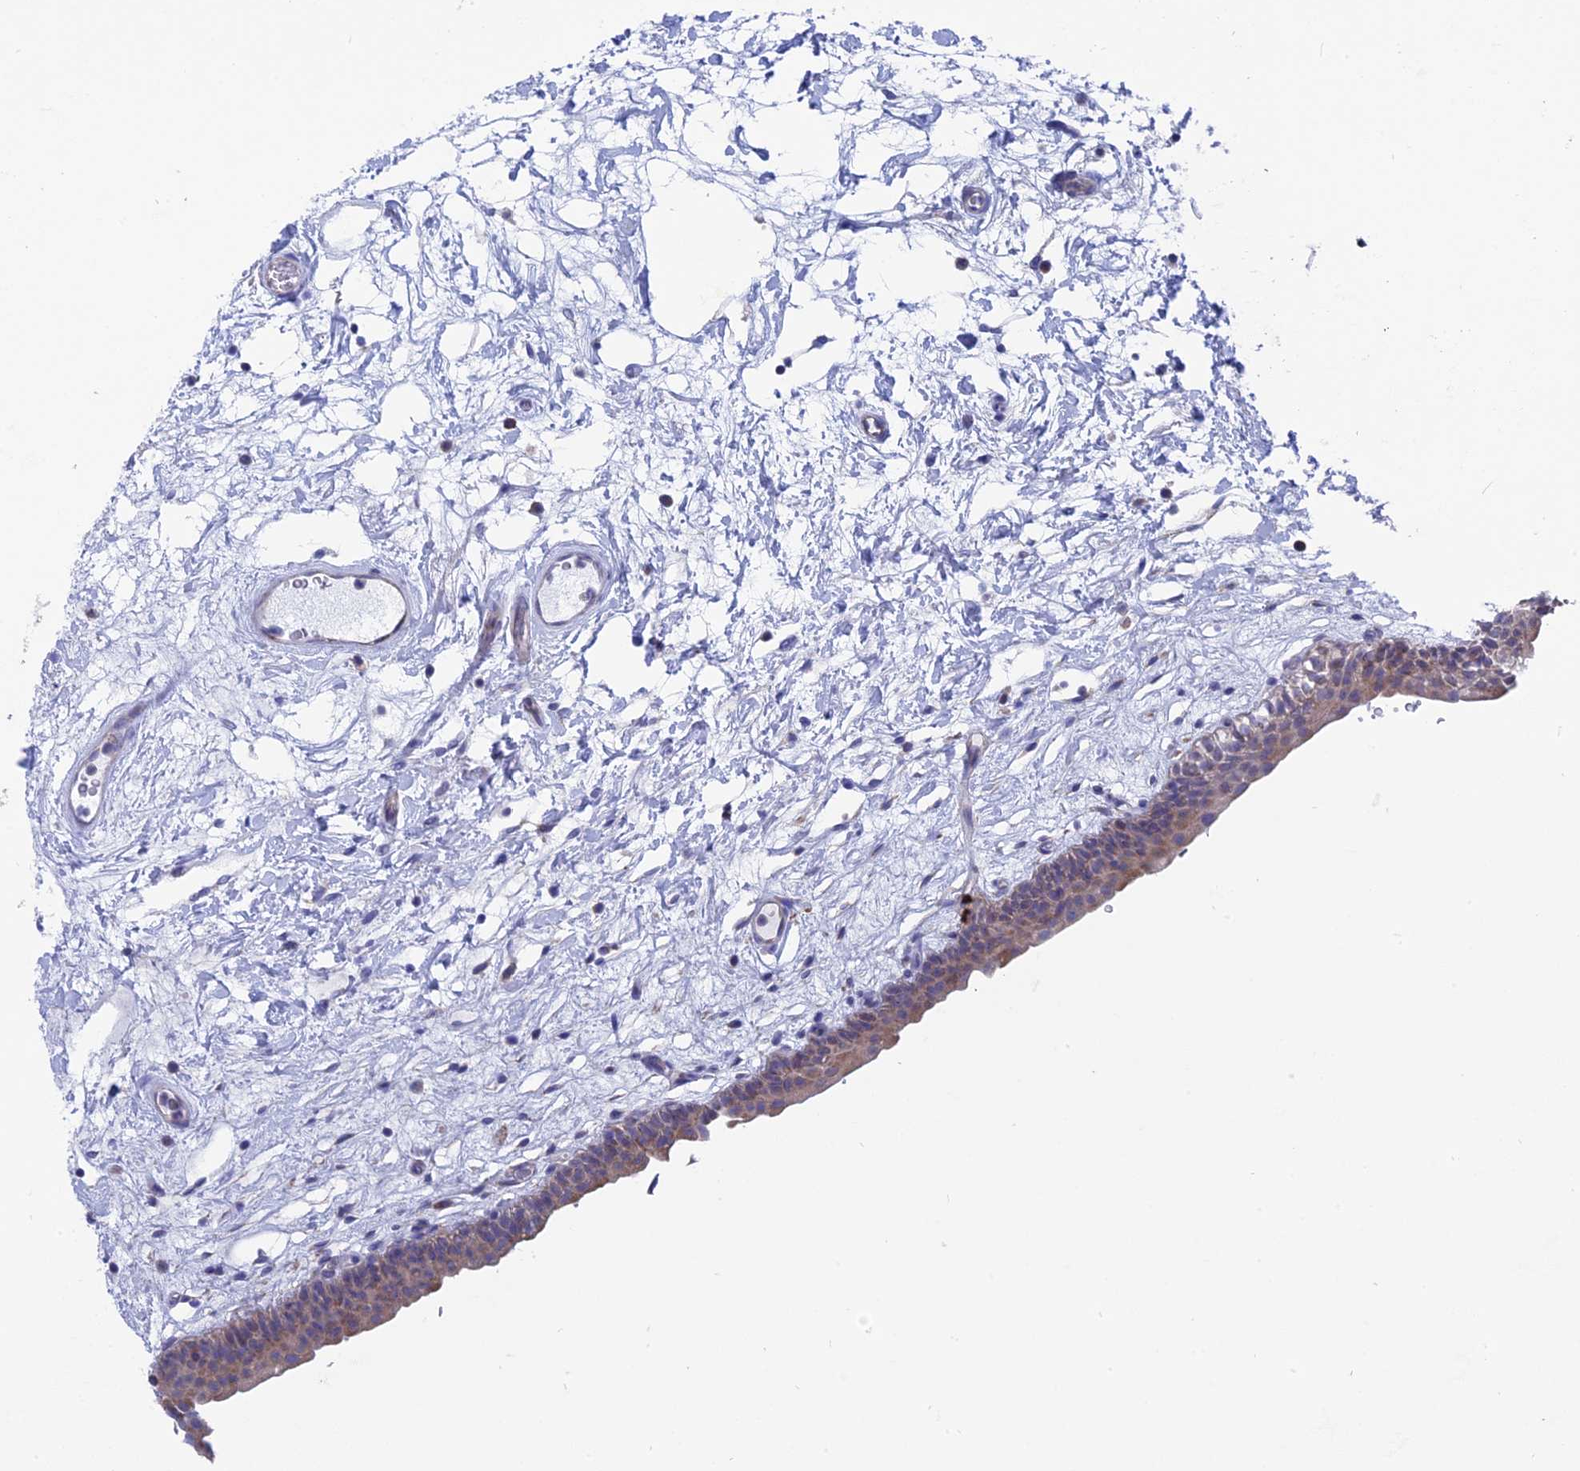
{"staining": {"intensity": "weak", "quantity": "25%-75%", "location": "cytoplasmic/membranous"}, "tissue": "urinary bladder", "cell_type": "Urothelial cells", "image_type": "normal", "snomed": [{"axis": "morphology", "description": "Normal tissue, NOS"}, {"axis": "topography", "description": "Urinary bladder"}], "caption": "Protein expression analysis of unremarkable urinary bladder reveals weak cytoplasmic/membranous staining in approximately 25%-75% of urothelial cells.", "gene": "AK4P3", "patient": {"sex": "male", "age": 83}}